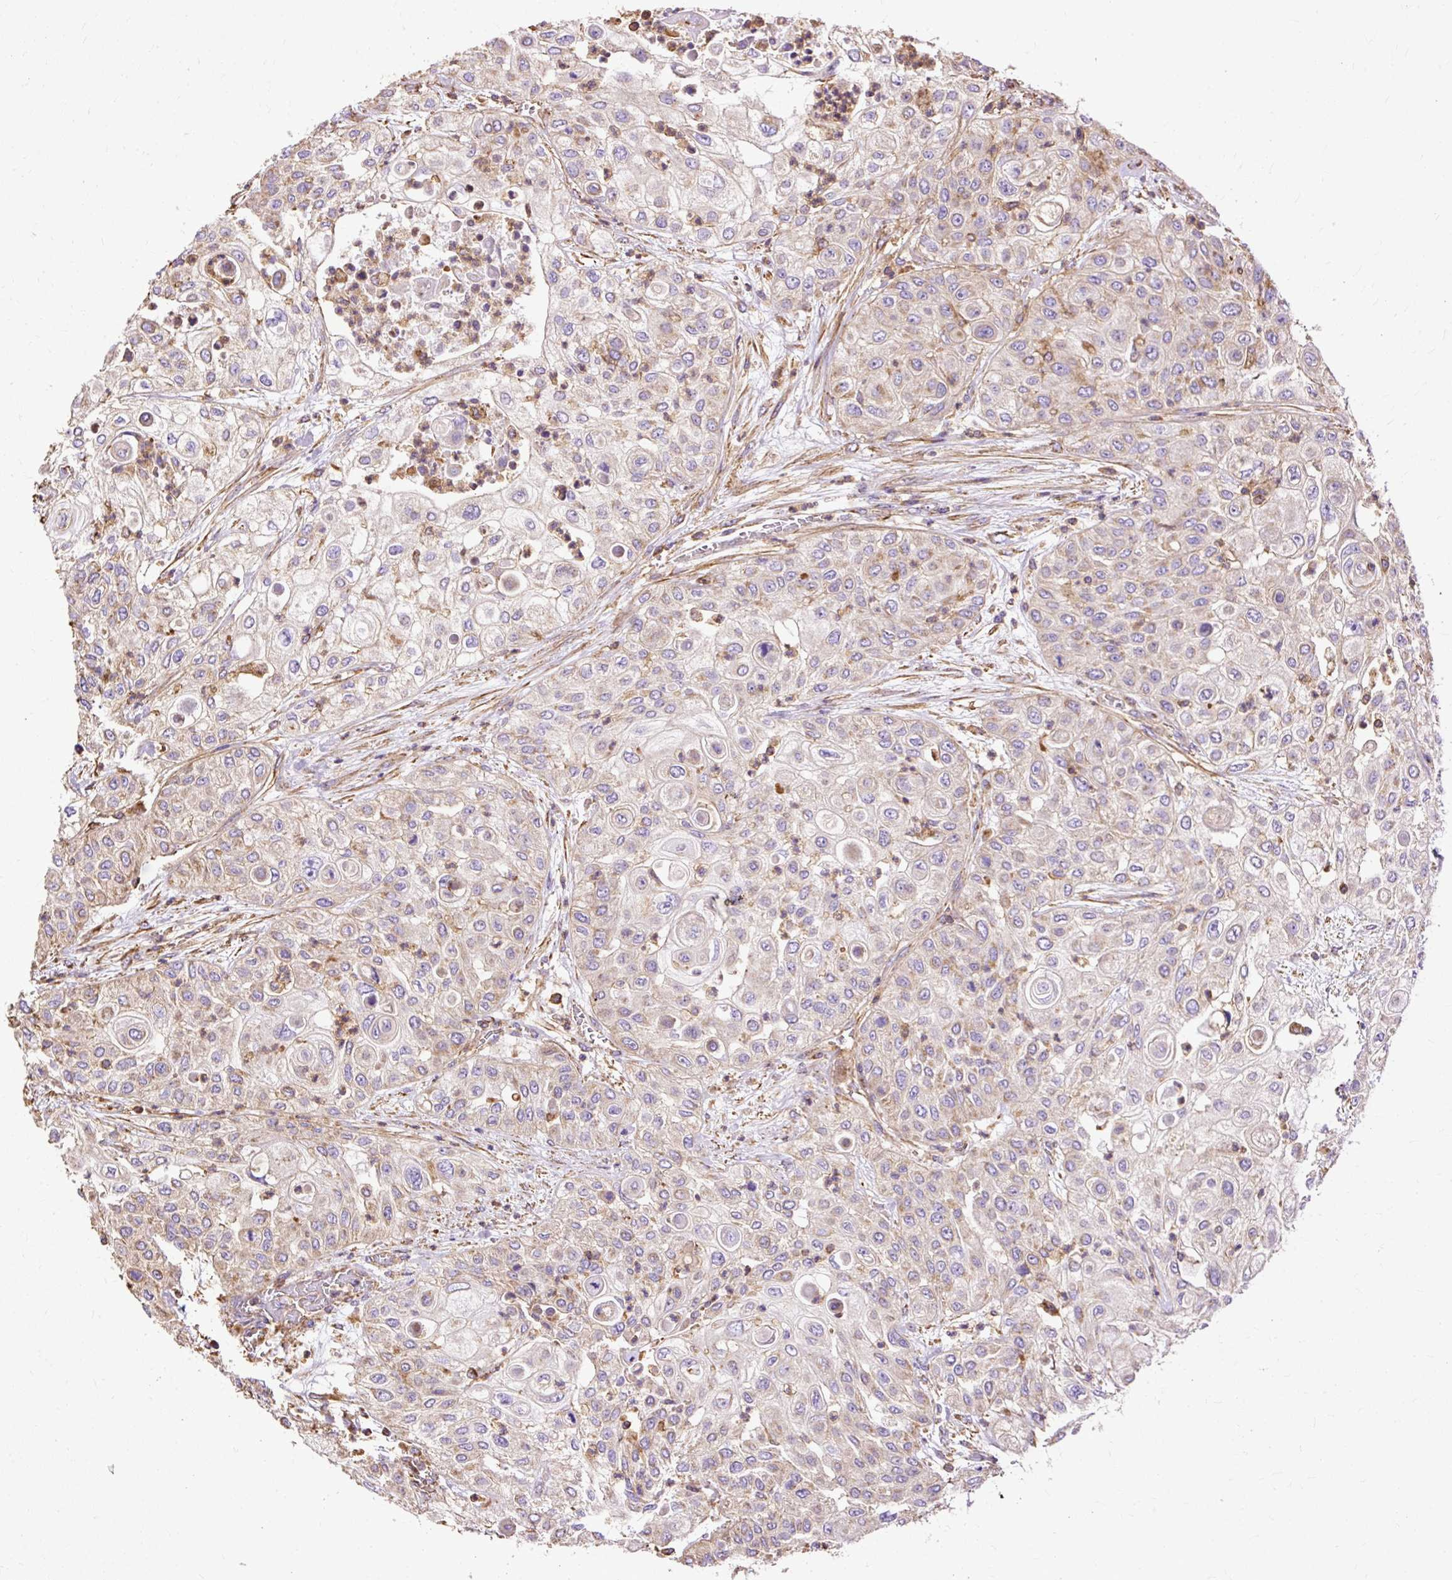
{"staining": {"intensity": "weak", "quantity": "<25%", "location": "cytoplasmic/membranous"}, "tissue": "urothelial cancer", "cell_type": "Tumor cells", "image_type": "cancer", "snomed": [{"axis": "morphology", "description": "Urothelial carcinoma, High grade"}, {"axis": "topography", "description": "Urinary bladder"}], "caption": "The histopathology image shows no staining of tumor cells in urothelial cancer. (Brightfield microscopy of DAB (3,3'-diaminobenzidine) immunohistochemistry at high magnification).", "gene": "KLHL11", "patient": {"sex": "female", "age": 79}}